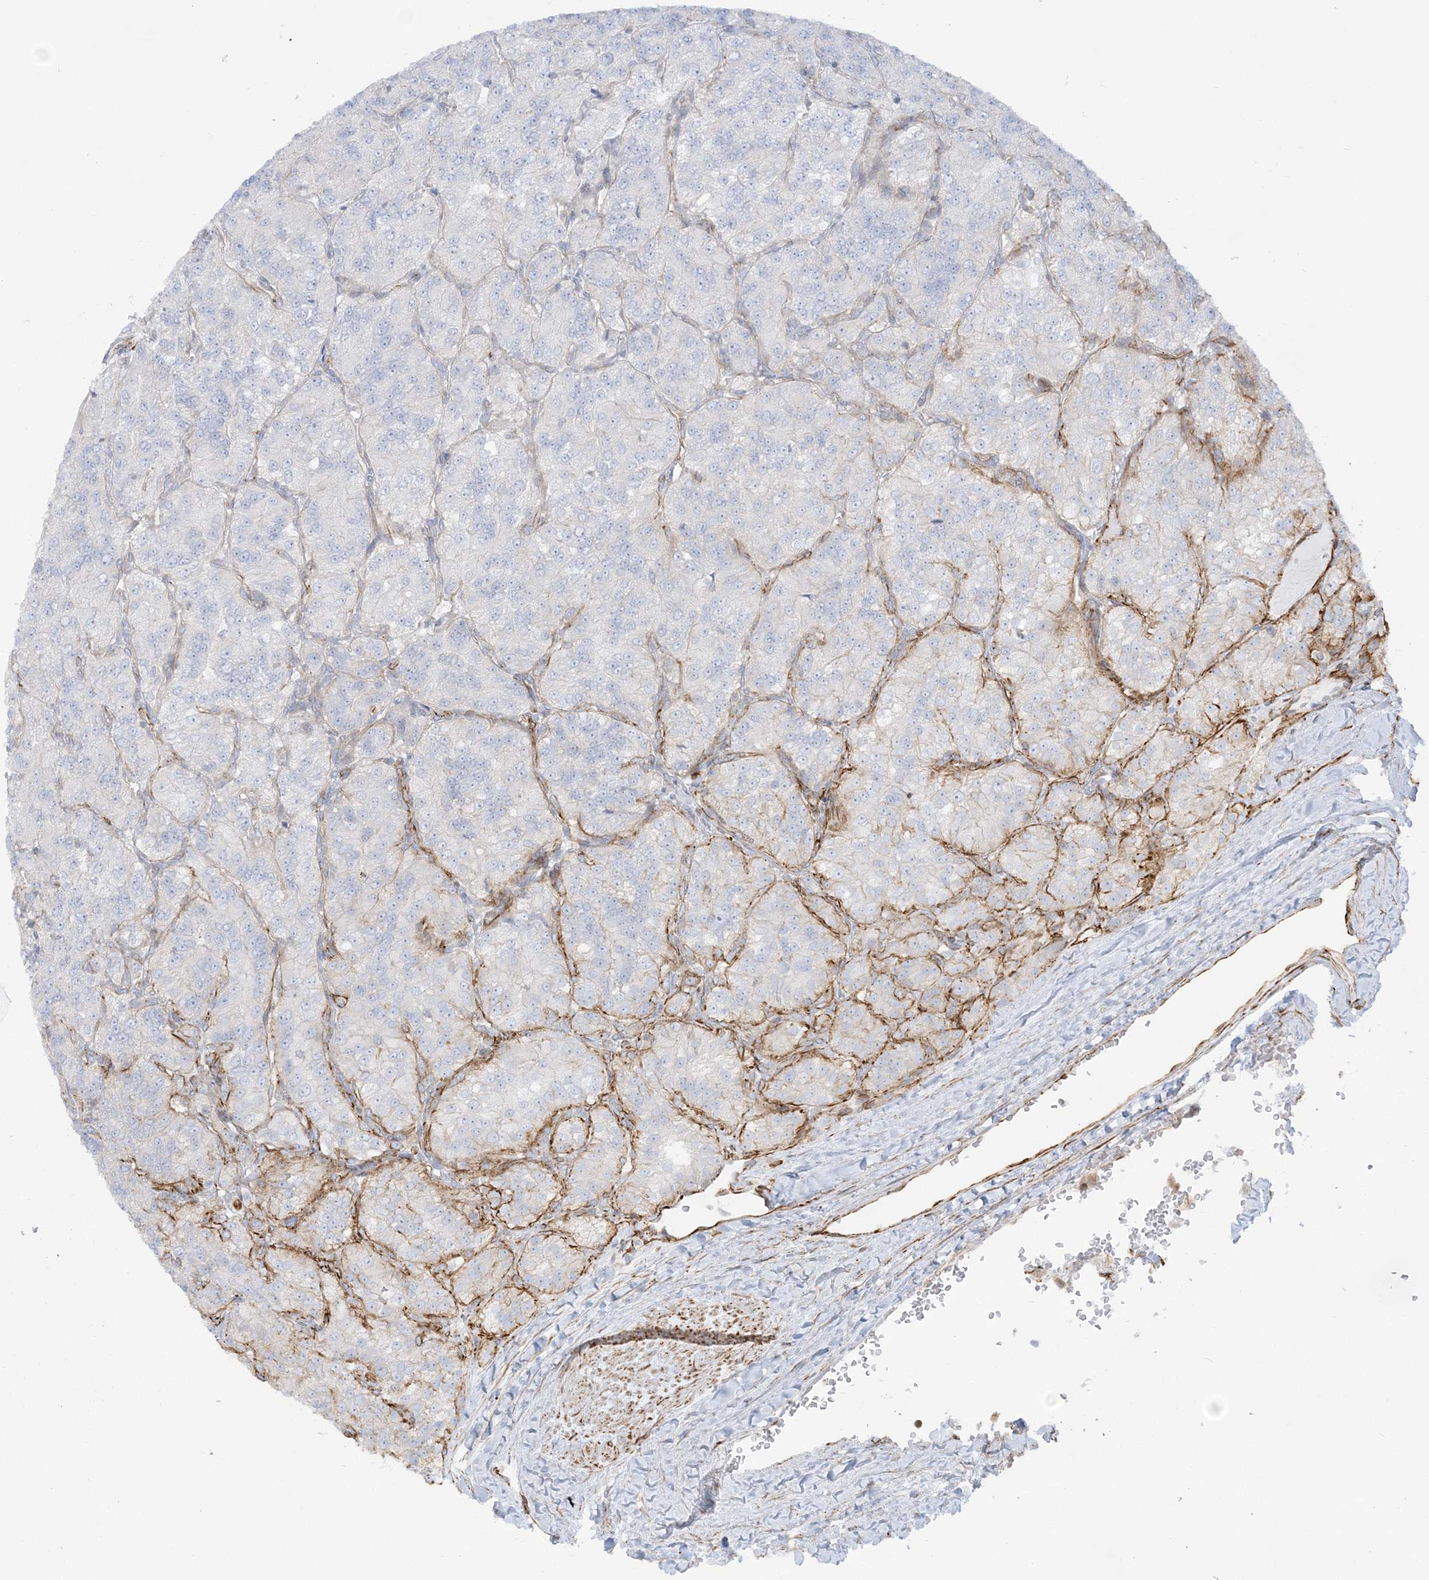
{"staining": {"intensity": "negative", "quantity": "none", "location": "none"}, "tissue": "renal cancer", "cell_type": "Tumor cells", "image_type": "cancer", "snomed": [{"axis": "morphology", "description": "Adenocarcinoma, NOS"}, {"axis": "topography", "description": "Kidney"}], "caption": "A high-resolution histopathology image shows IHC staining of renal cancer, which shows no significant expression in tumor cells. (Immunohistochemistry (ihc), brightfield microscopy, high magnification).", "gene": "SCLT1", "patient": {"sex": "female", "age": 63}}